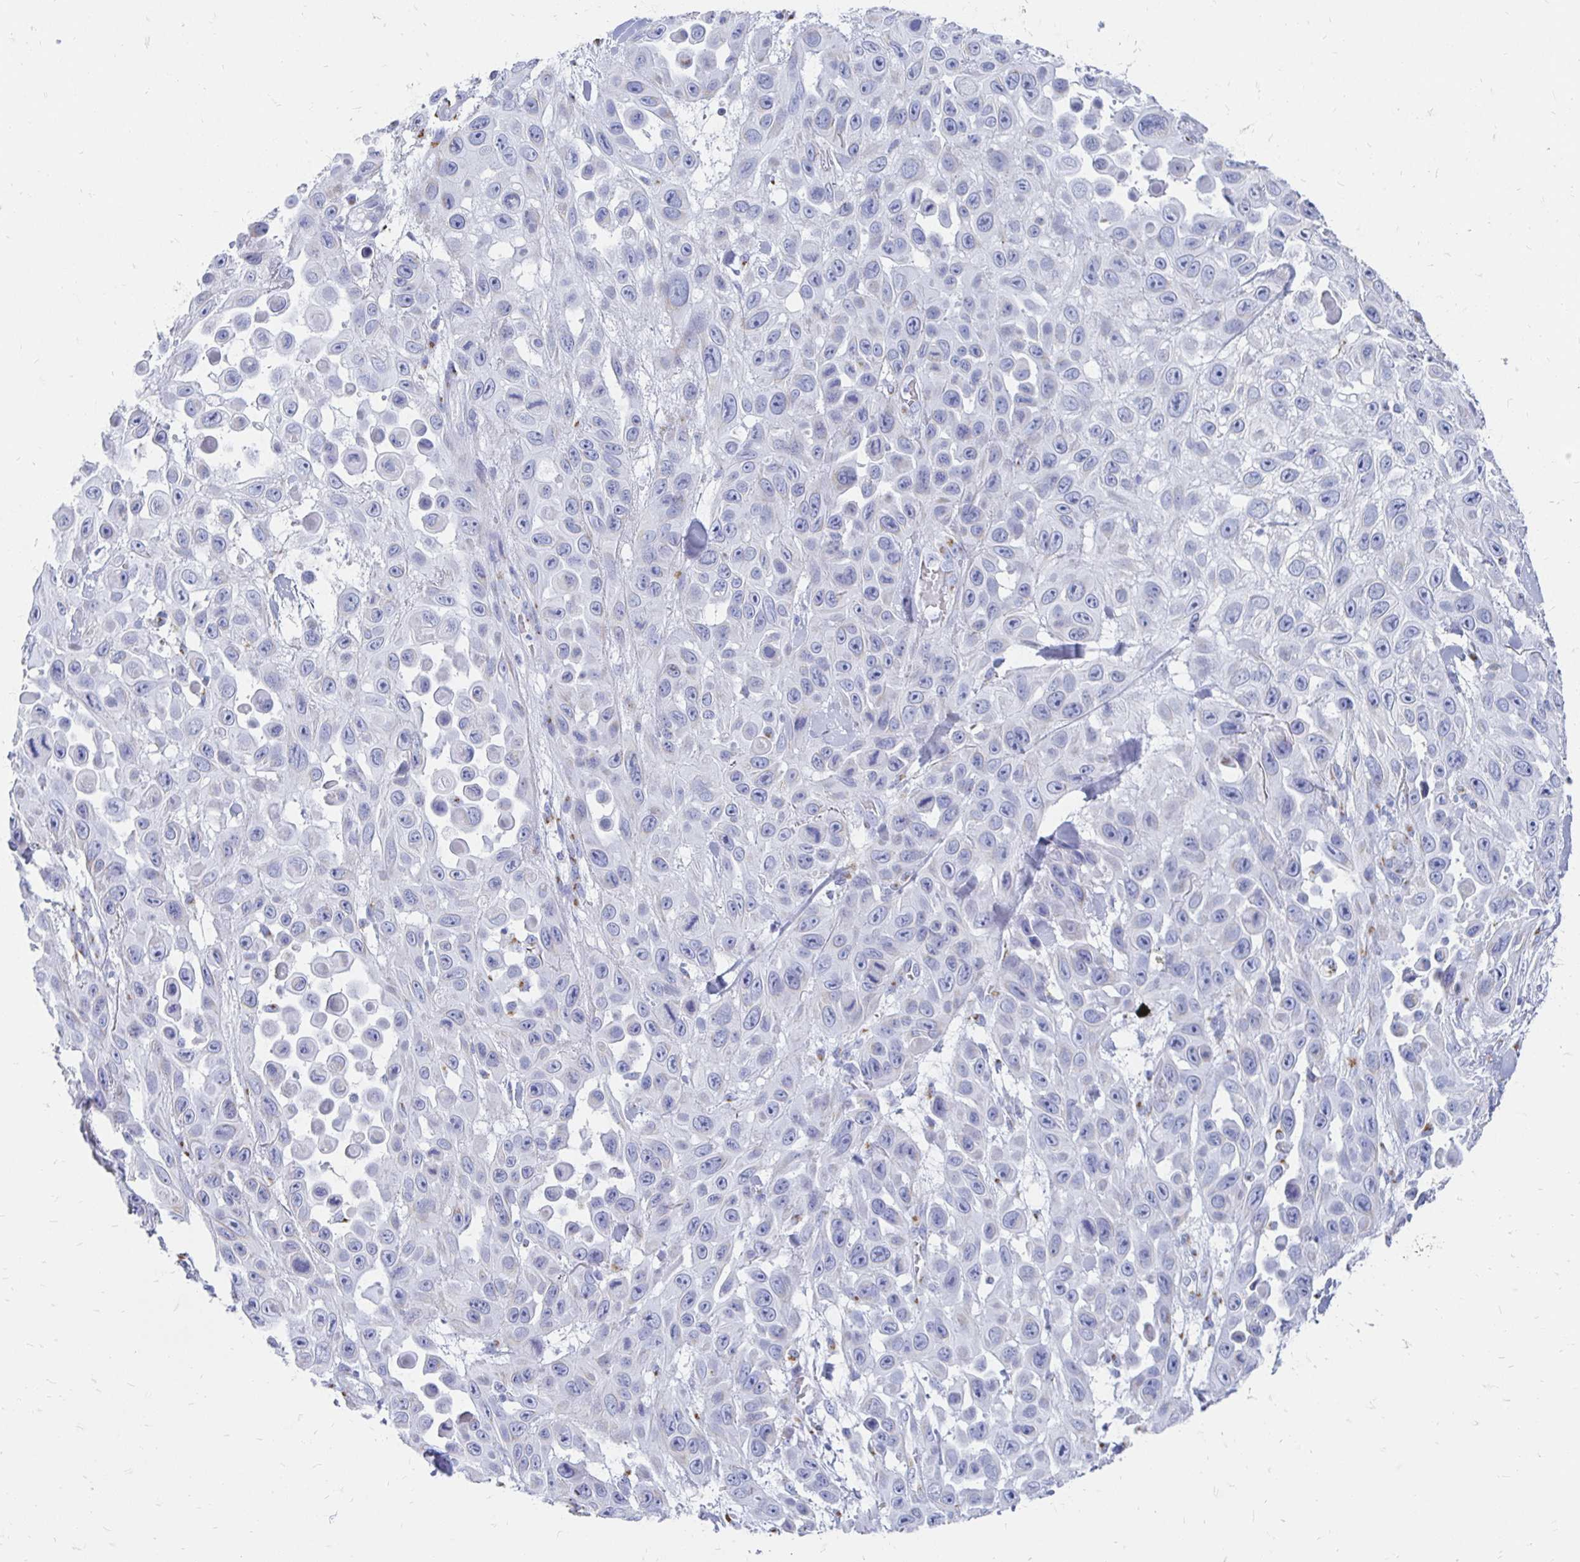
{"staining": {"intensity": "negative", "quantity": "none", "location": "none"}, "tissue": "skin cancer", "cell_type": "Tumor cells", "image_type": "cancer", "snomed": [{"axis": "morphology", "description": "Squamous cell carcinoma, NOS"}, {"axis": "topography", "description": "Skin"}], "caption": "Immunohistochemical staining of human squamous cell carcinoma (skin) shows no significant positivity in tumor cells.", "gene": "PAGE4", "patient": {"sex": "male", "age": 81}}